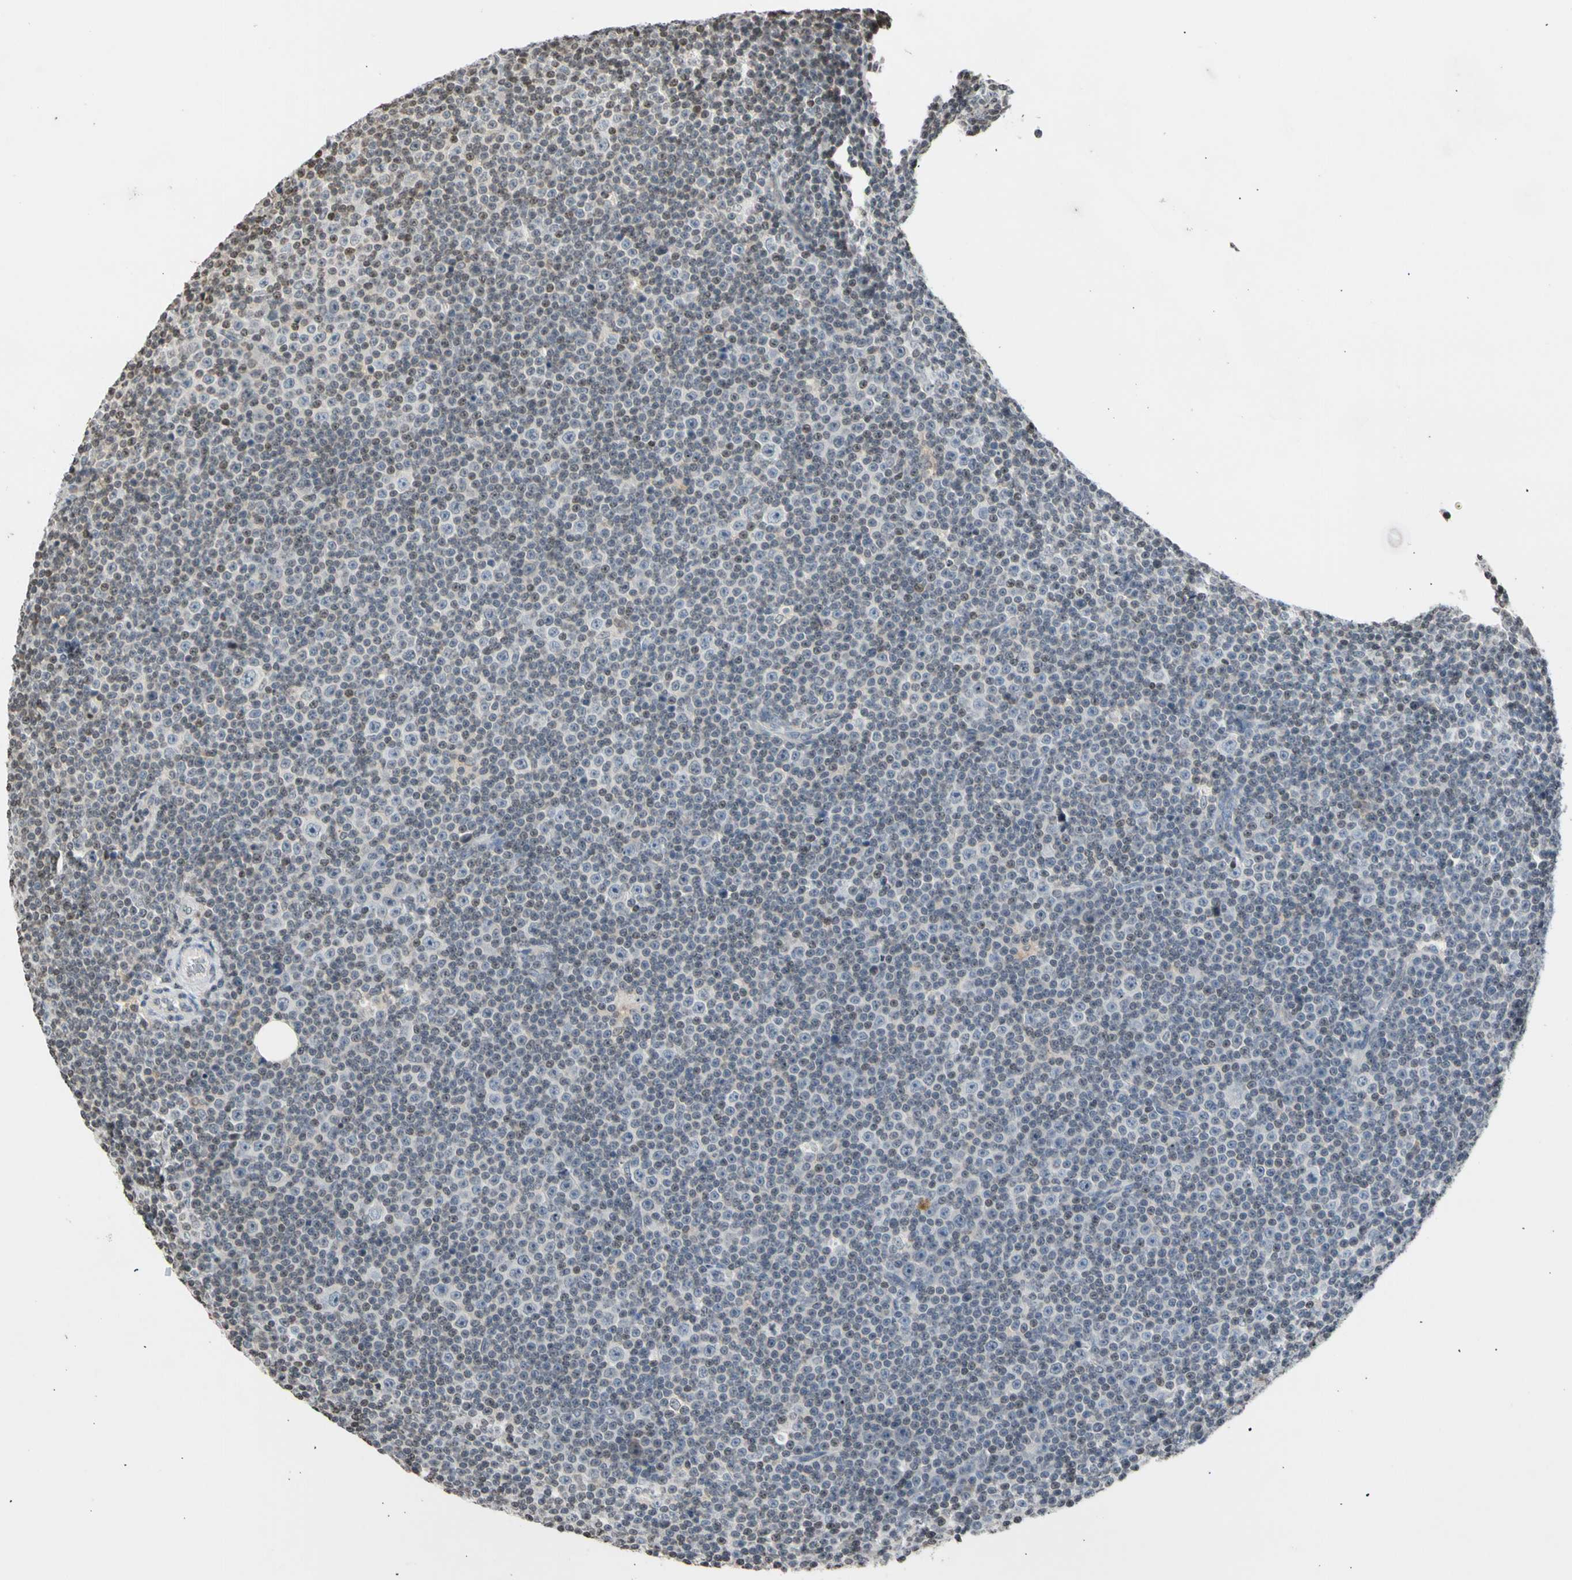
{"staining": {"intensity": "negative", "quantity": "none", "location": "none"}, "tissue": "lymphoma", "cell_type": "Tumor cells", "image_type": "cancer", "snomed": [{"axis": "morphology", "description": "Malignant lymphoma, non-Hodgkin's type, Low grade"}, {"axis": "topography", "description": "Lymph node"}], "caption": "There is no significant expression in tumor cells of malignant lymphoma, non-Hodgkin's type (low-grade).", "gene": "GPX4", "patient": {"sex": "female", "age": 67}}